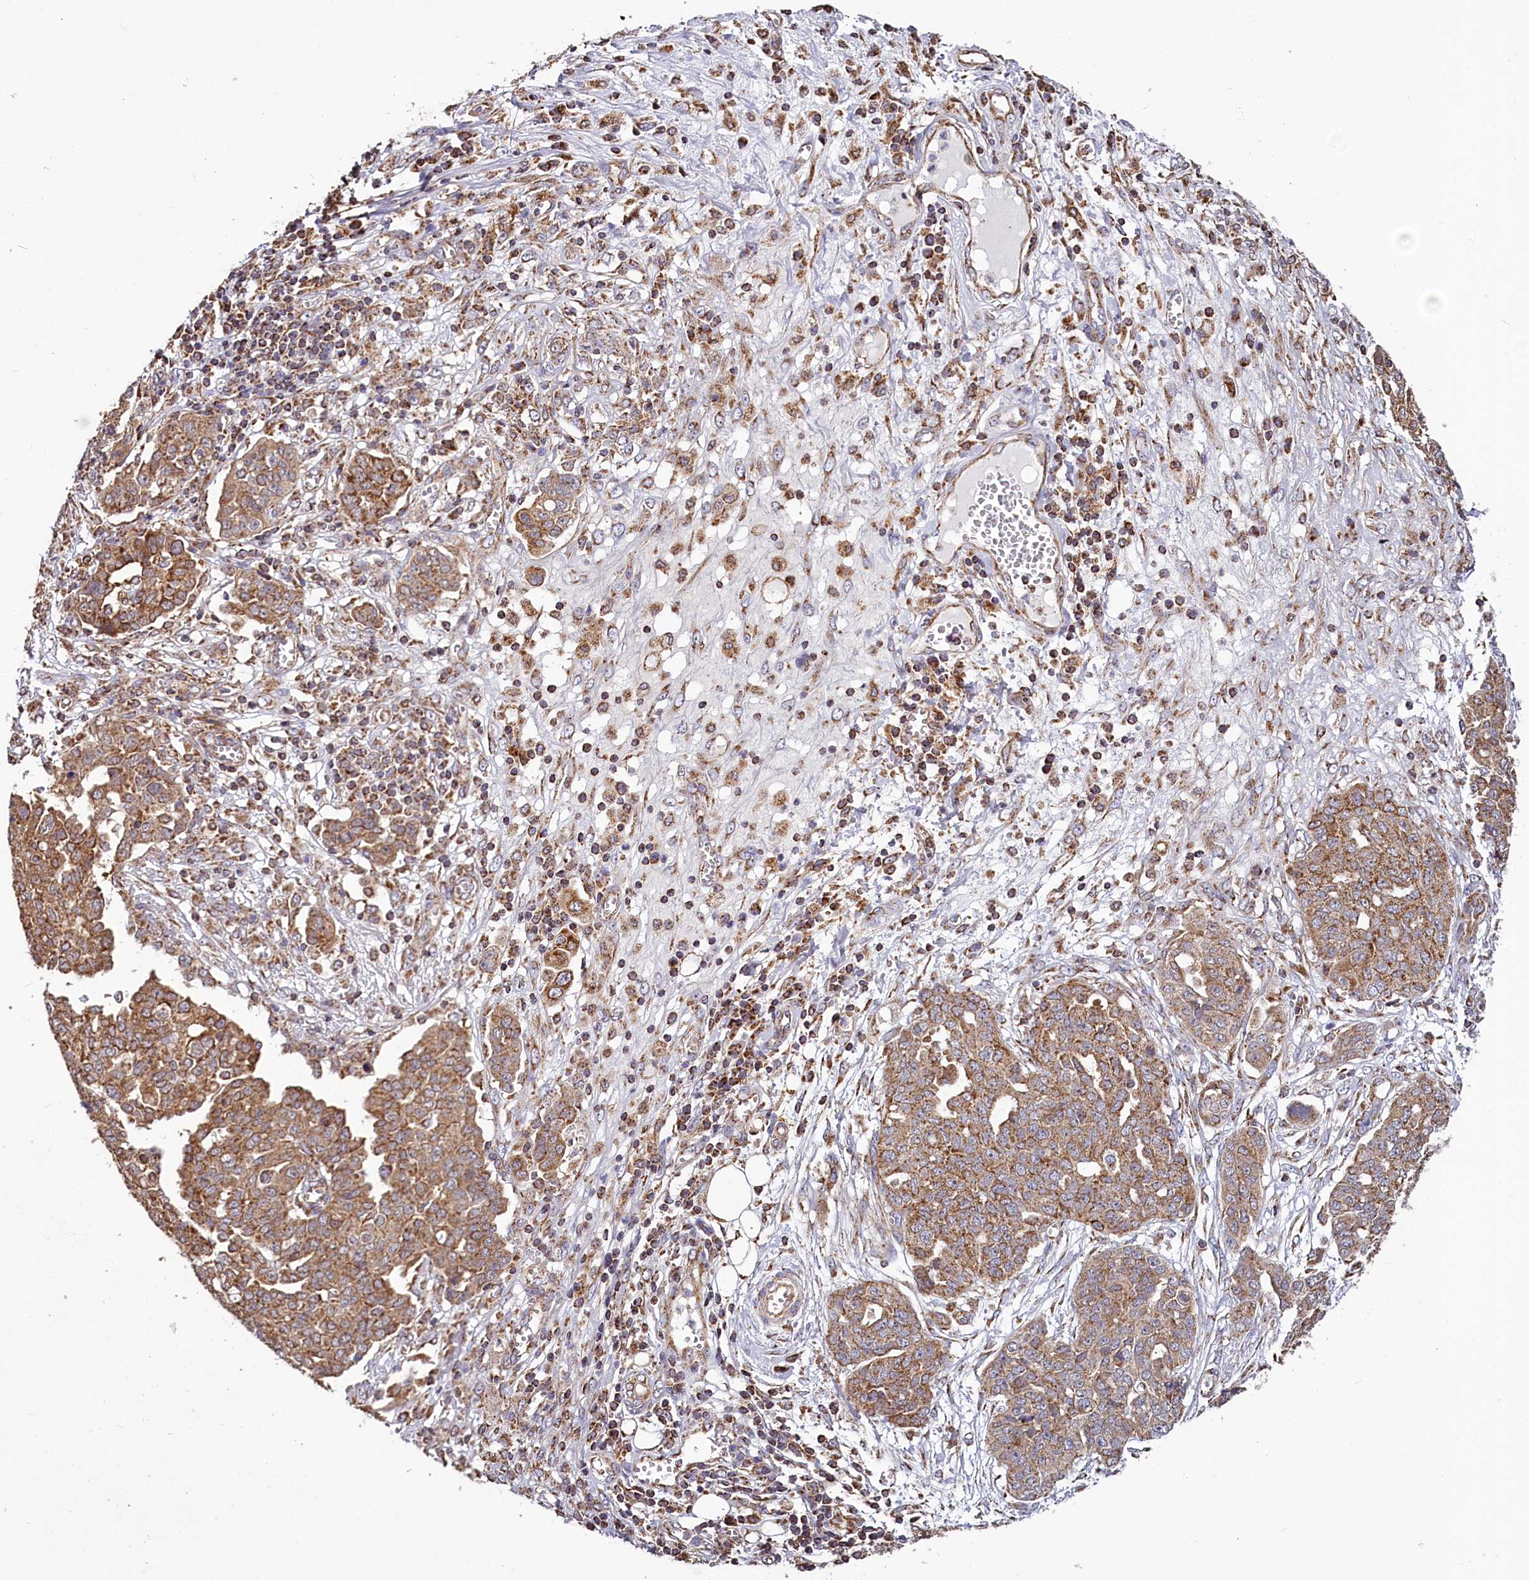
{"staining": {"intensity": "moderate", "quantity": ">75%", "location": "cytoplasmic/membranous"}, "tissue": "ovarian cancer", "cell_type": "Tumor cells", "image_type": "cancer", "snomed": [{"axis": "morphology", "description": "Cystadenocarcinoma, serous, NOS"}, {"axis": "topography", "description": "Soft tissue"}, {"axis": "topography", "description": "Ovary"}], "caption": "Immunohistochemistry (IHC) photomicrograph of neoplastic tissue: human ovarian serous cystadenocarcinoma stained using immunohistochemistry (IHC) displays medium levels of moderate protein expression localized specifically in the cytoplasmic/membranous of tumor cells, appearing as a cytoplasmic/membranous brown color.", "gene": "NUDT15", "patient": {"sex": "female", "age": 57}}